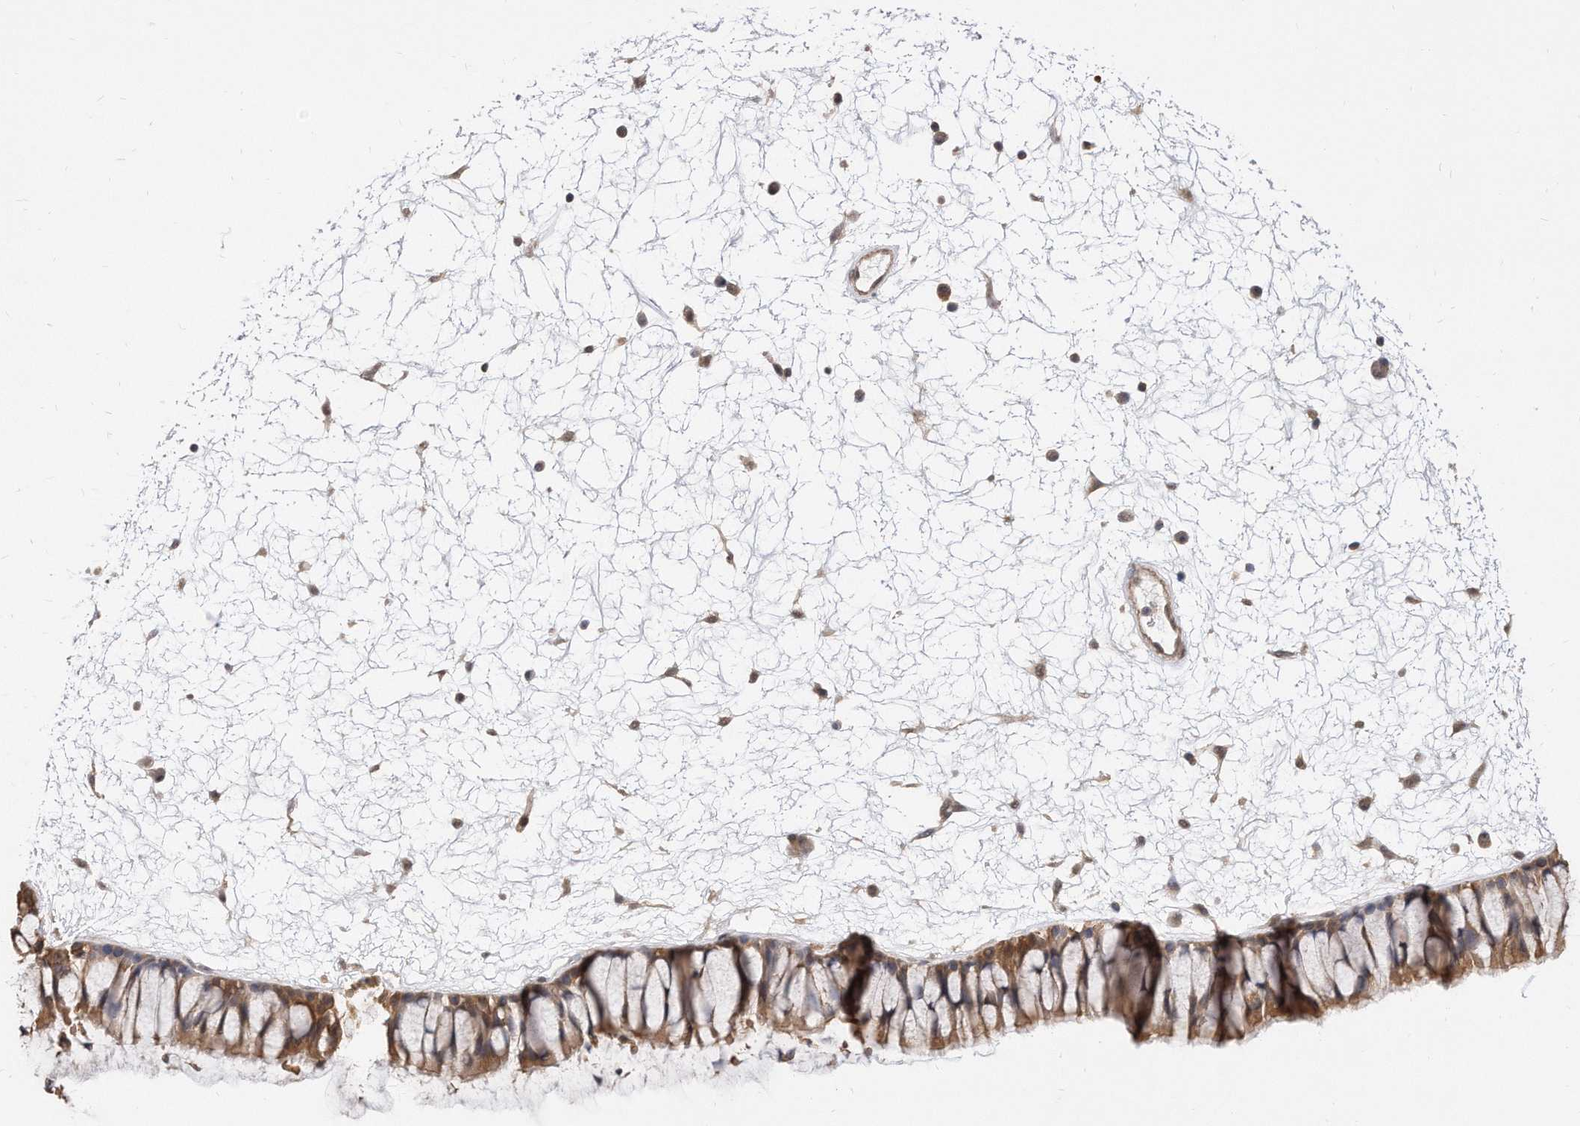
{"staining": {"intensity": "moderate", "quantity": ">75%", "location": "cytoplasmic/membranous,nuclear"}, "tissue": "nasopharynx", "cell_type": "Respiratory epithelial cells", "image_type": "normal", "snomed": [{"axis": "morphology", "description": "Normal tissue, NOS"}, {"axis": "topography", "description": "Nasopharynx"}], "caption": "The immunohistochemical stain highlights moderate cytoplasmic/membranous,nuclear positivity in respiratory epithelial cells of unremarkable nasopharynx. (DAB IHC with brightfield microscopy, high magnification).", "gene": "TCP1", "patient": {"sex": "male", "age": 64}}